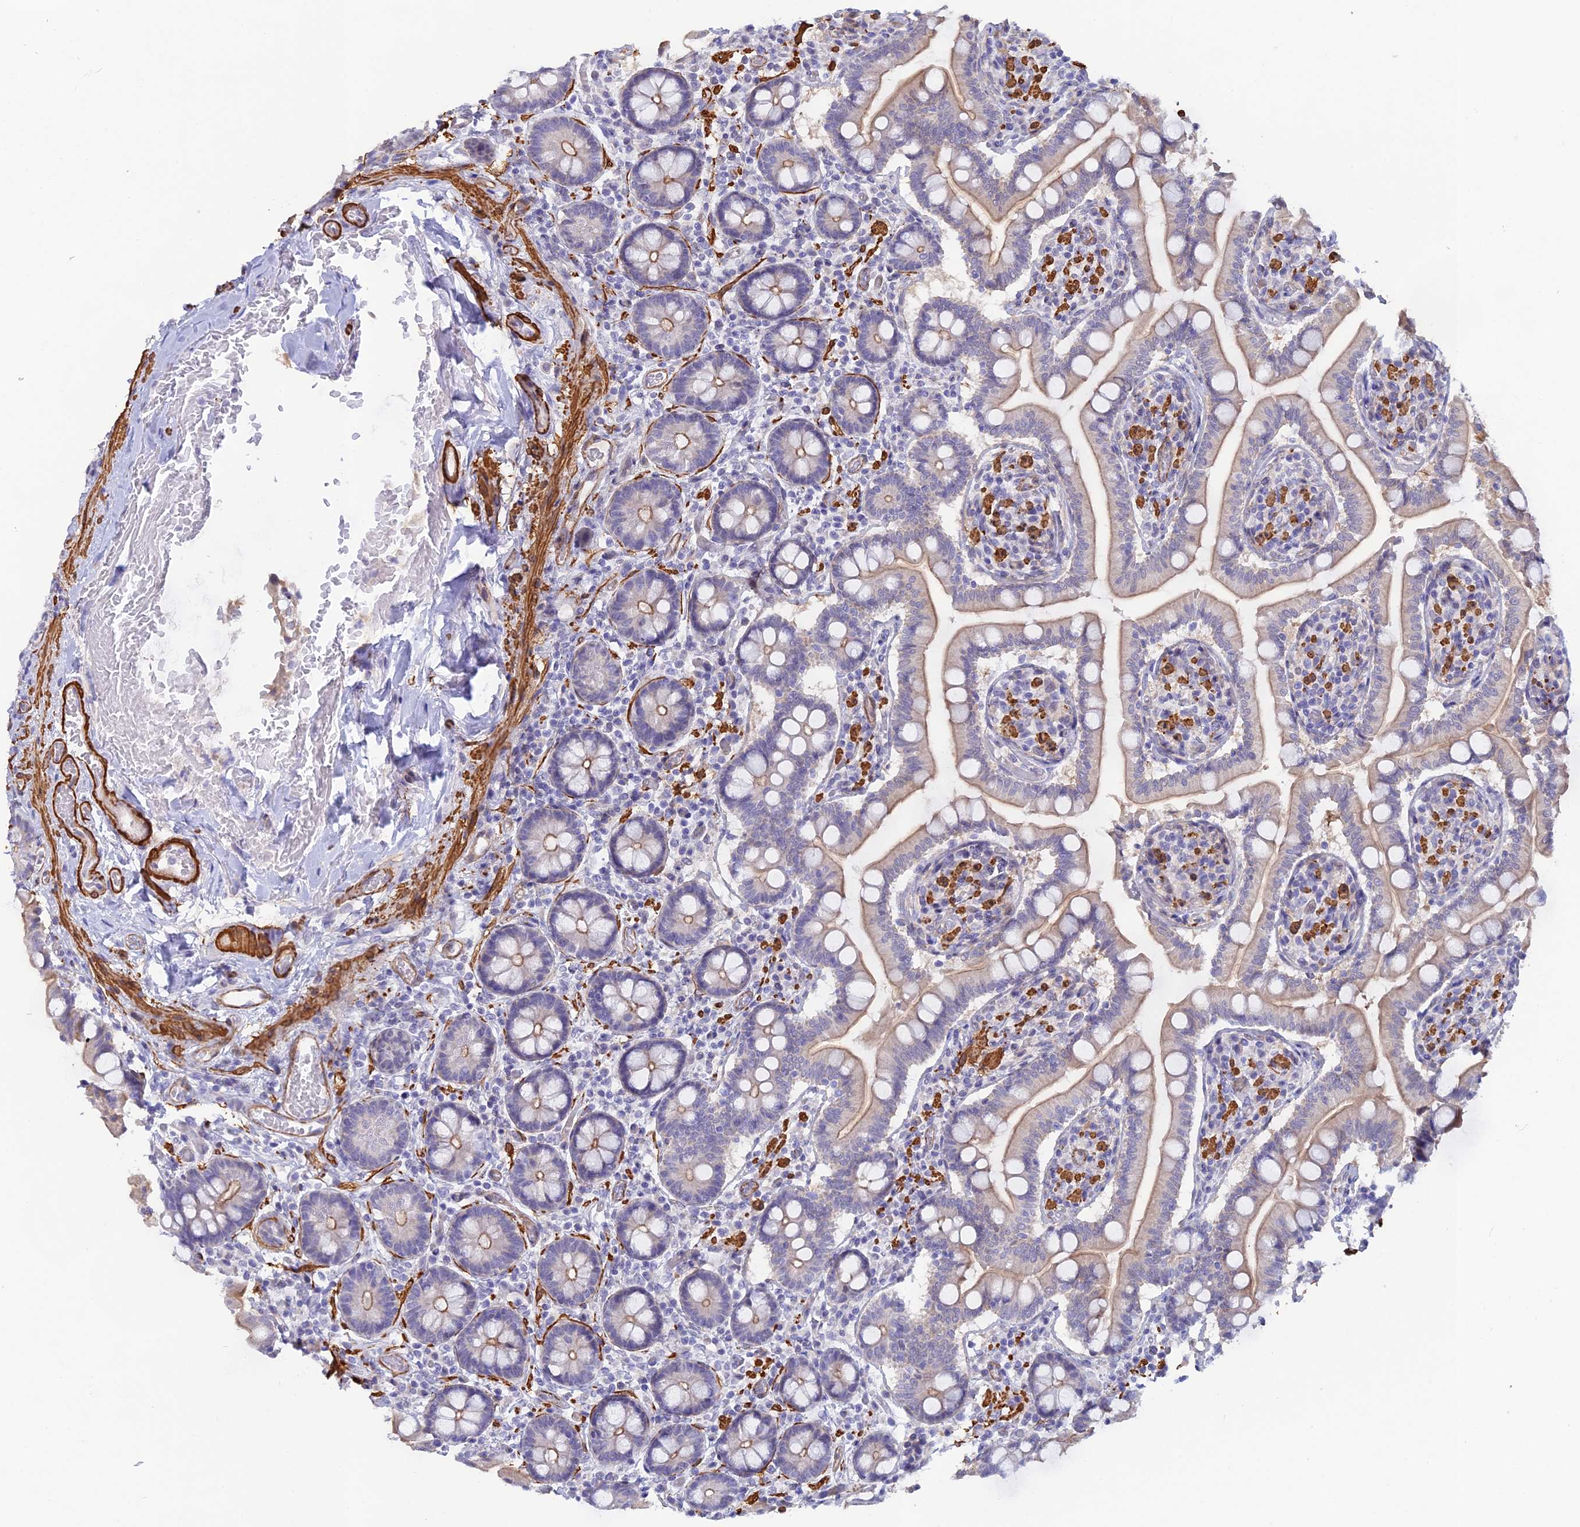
{"staining": {"intensity": "moderate", "quantity": "25%-75%", "location": "cytoplasmic/membranous"}, "tissue": "small intestine", "cell_type": "Glandular cells", "image_type": "normal", "snomed": [{"axis": "morphology", "description": "Normal tissue, NOS"}, {"axis": "topography", "description": "Small intestine"}], "caption": "Glandular cells demonstrate medium levels of moderate cytoplasmic/membranous expression in about 25%-75% of cells in normal human small intestine. The staining was performed using DAB to visualize the protein expression in brown, while the nuclei were stained in blue with hematoxylin (Magnification: 20x).", "gene": "CCDC154", "patient": {"sex": "female", "age": 64}}